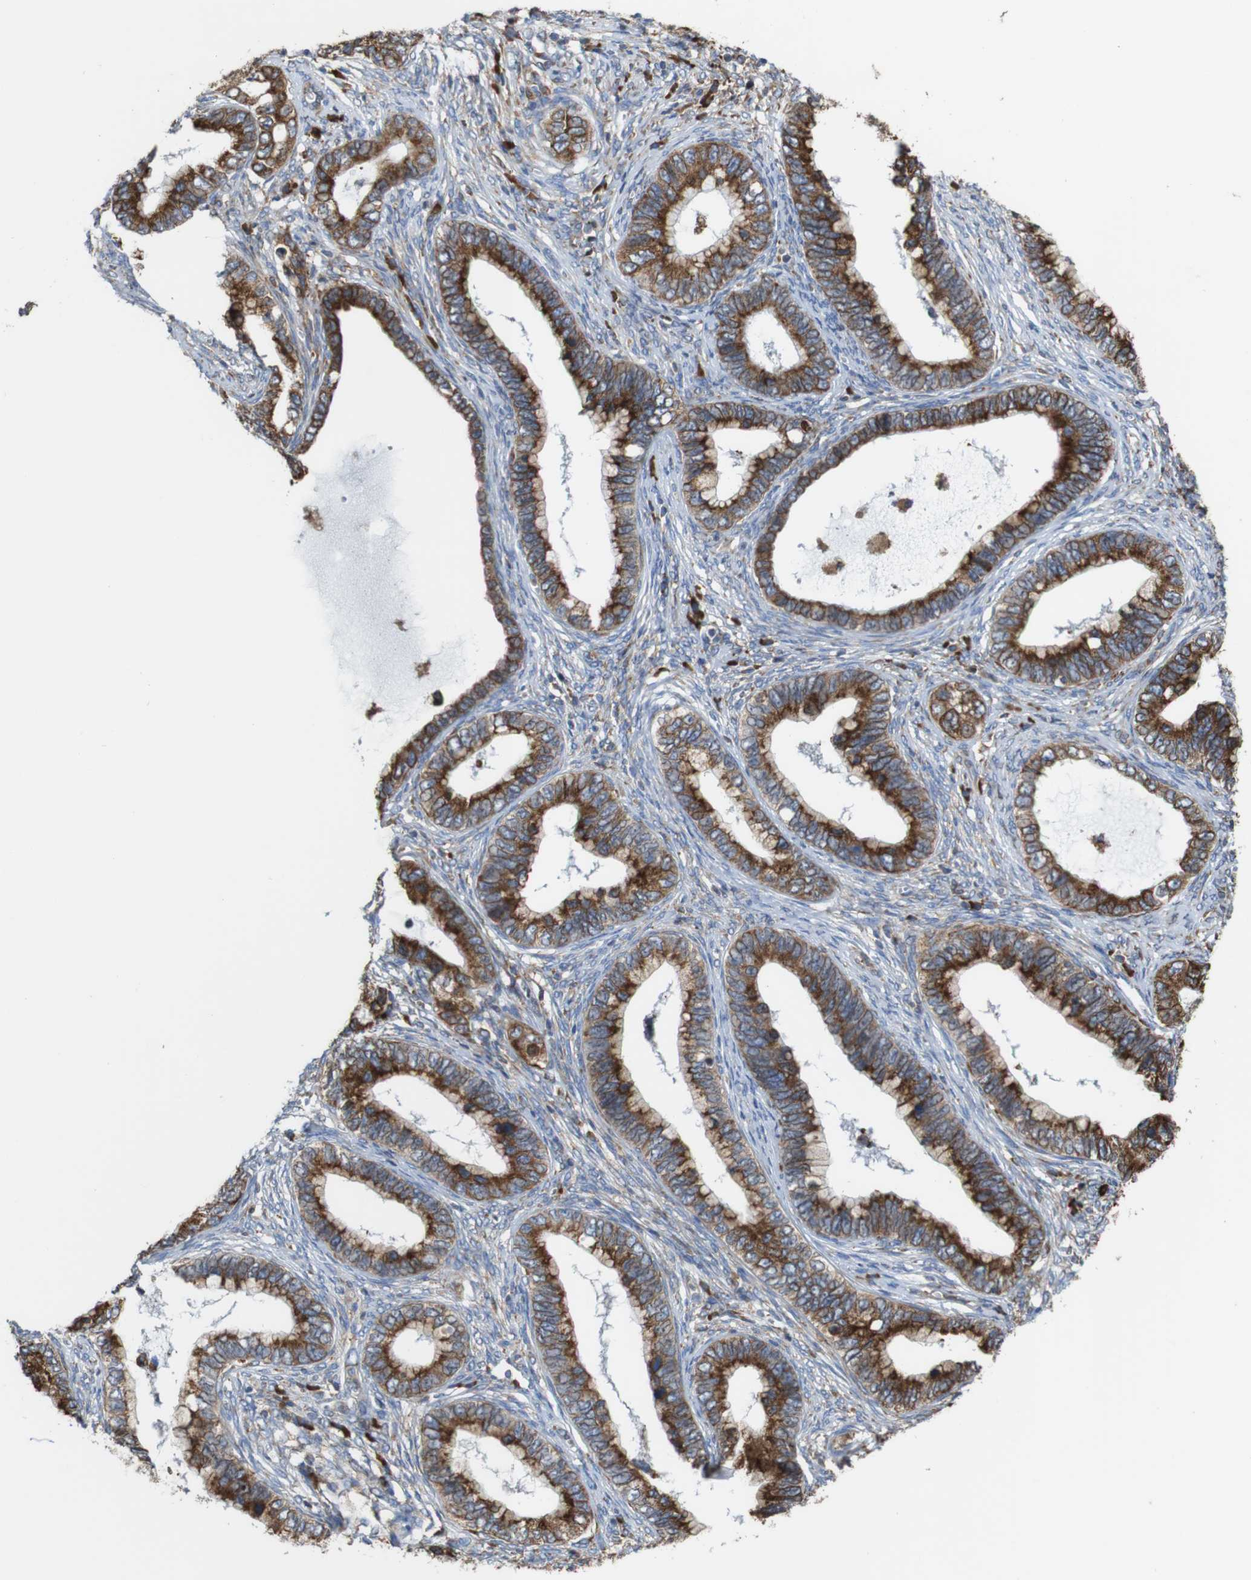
{"staining": {"intensity": "strong", "quantity": ">75%", "location": "cytoplasmic/membranous"}, "tissue": "cervical cancer", "cell_type": "Tumor cells", "image_type": "cancer", "snomed": [{"axis": "morphology", "description": "Adenocarcinoma, NOS"}, {"axis": "topography", "description": "Cervix"}], "caption": "IHC photomicrograph of adenocarcinoma (cervical) stained for a protein (brown), which exhibits high levels of strong cytoplasmic/membranous expression in about >75% of tumor cells.", "gene": "UGGT1", "patient": {"sex": "female", "age": 44}}